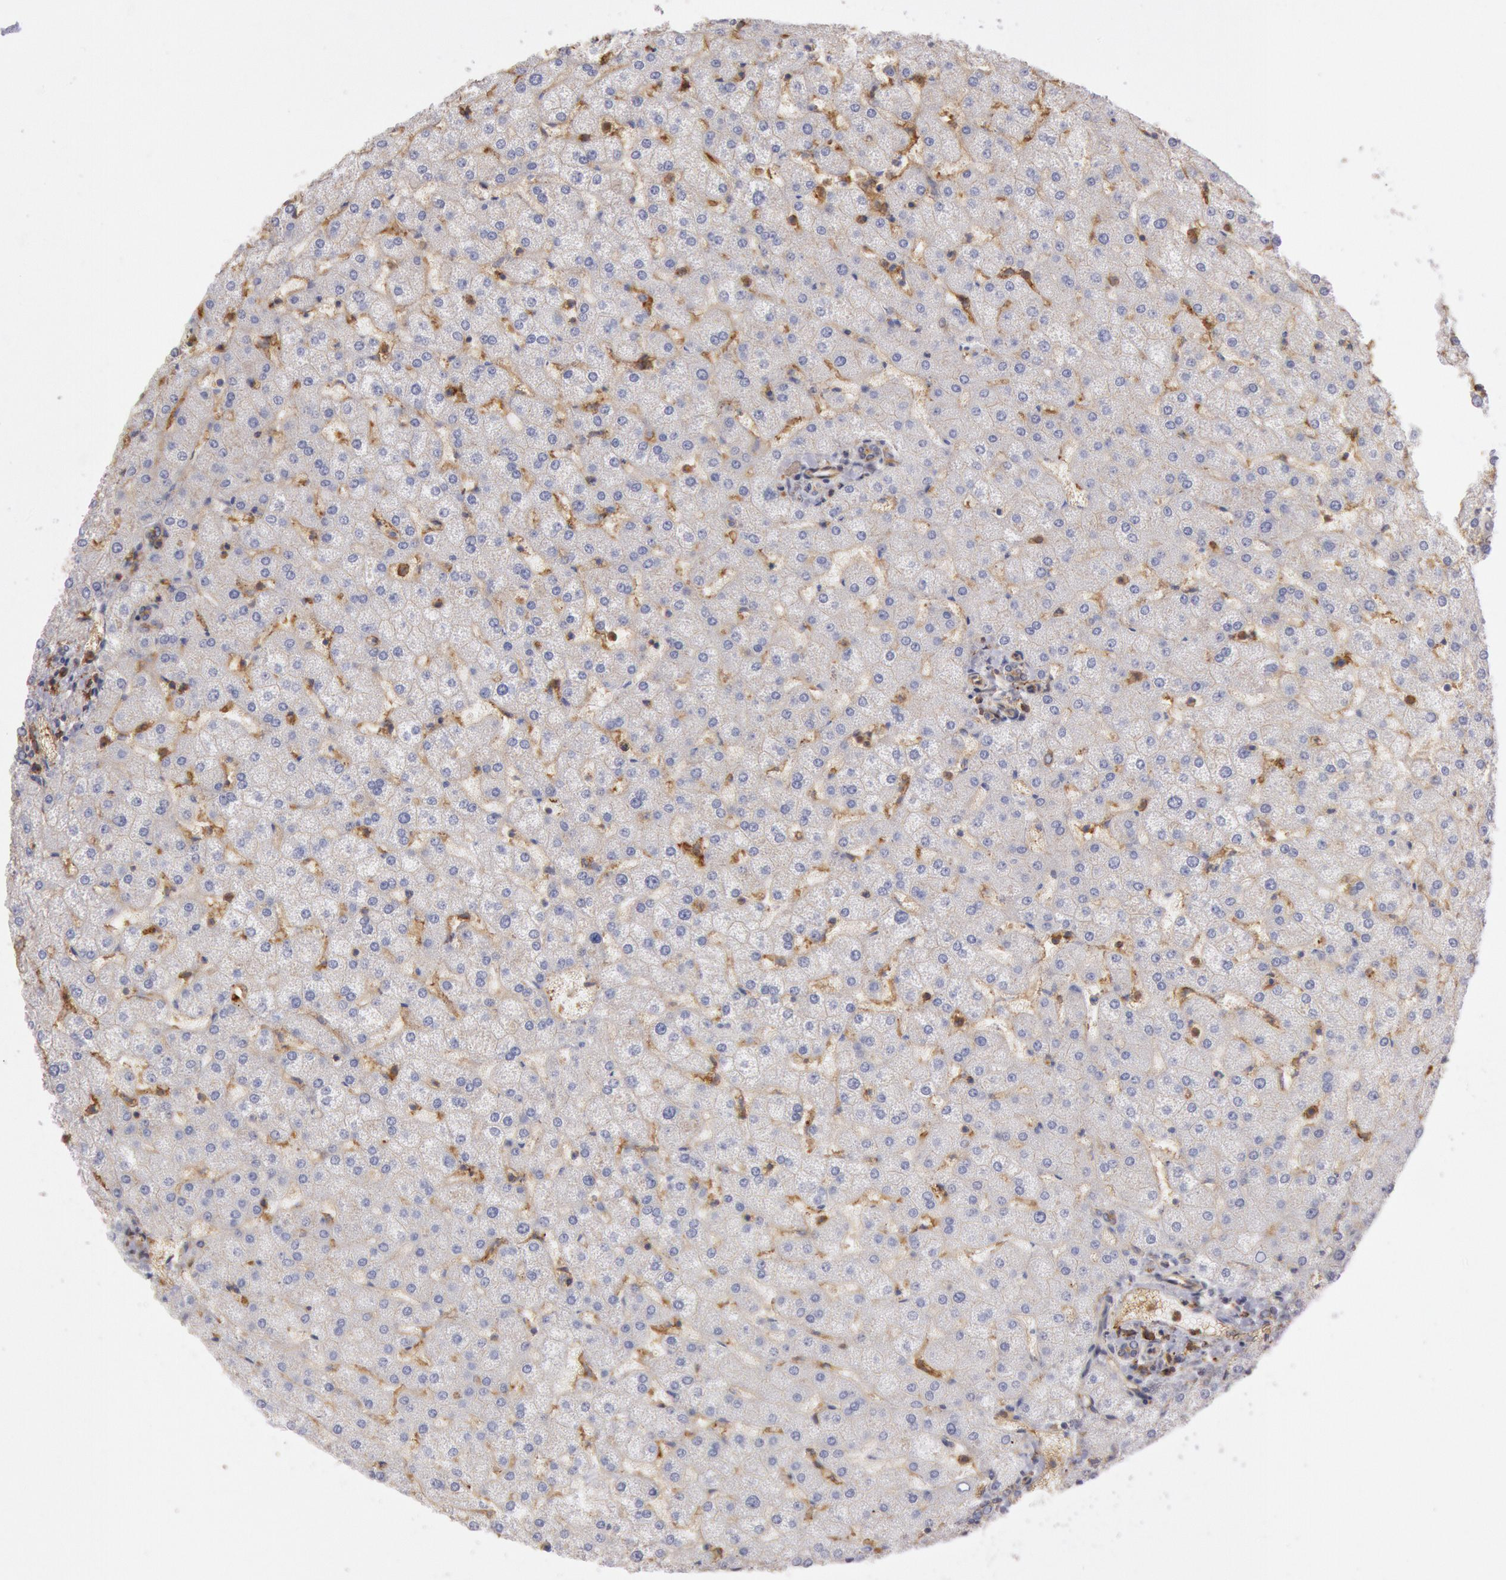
{"staining": {"intensity": "negative", "quantity": "none", "location": "none"}, "tissue": "liver", "cell_type": "Cholangiocytes", "image_type": "normal", "snomed": [{"axis": "morphology", "description": "Normal tissue, NOS"}, {"axis": "topography", "description": "Liver"}], "caption": "Immunohistochemical staining of unremarkable human liver shows no significant expression in cholangiocytes.", "gene": "SNAP23", "patient": {"sex": "female", "age": 32}}